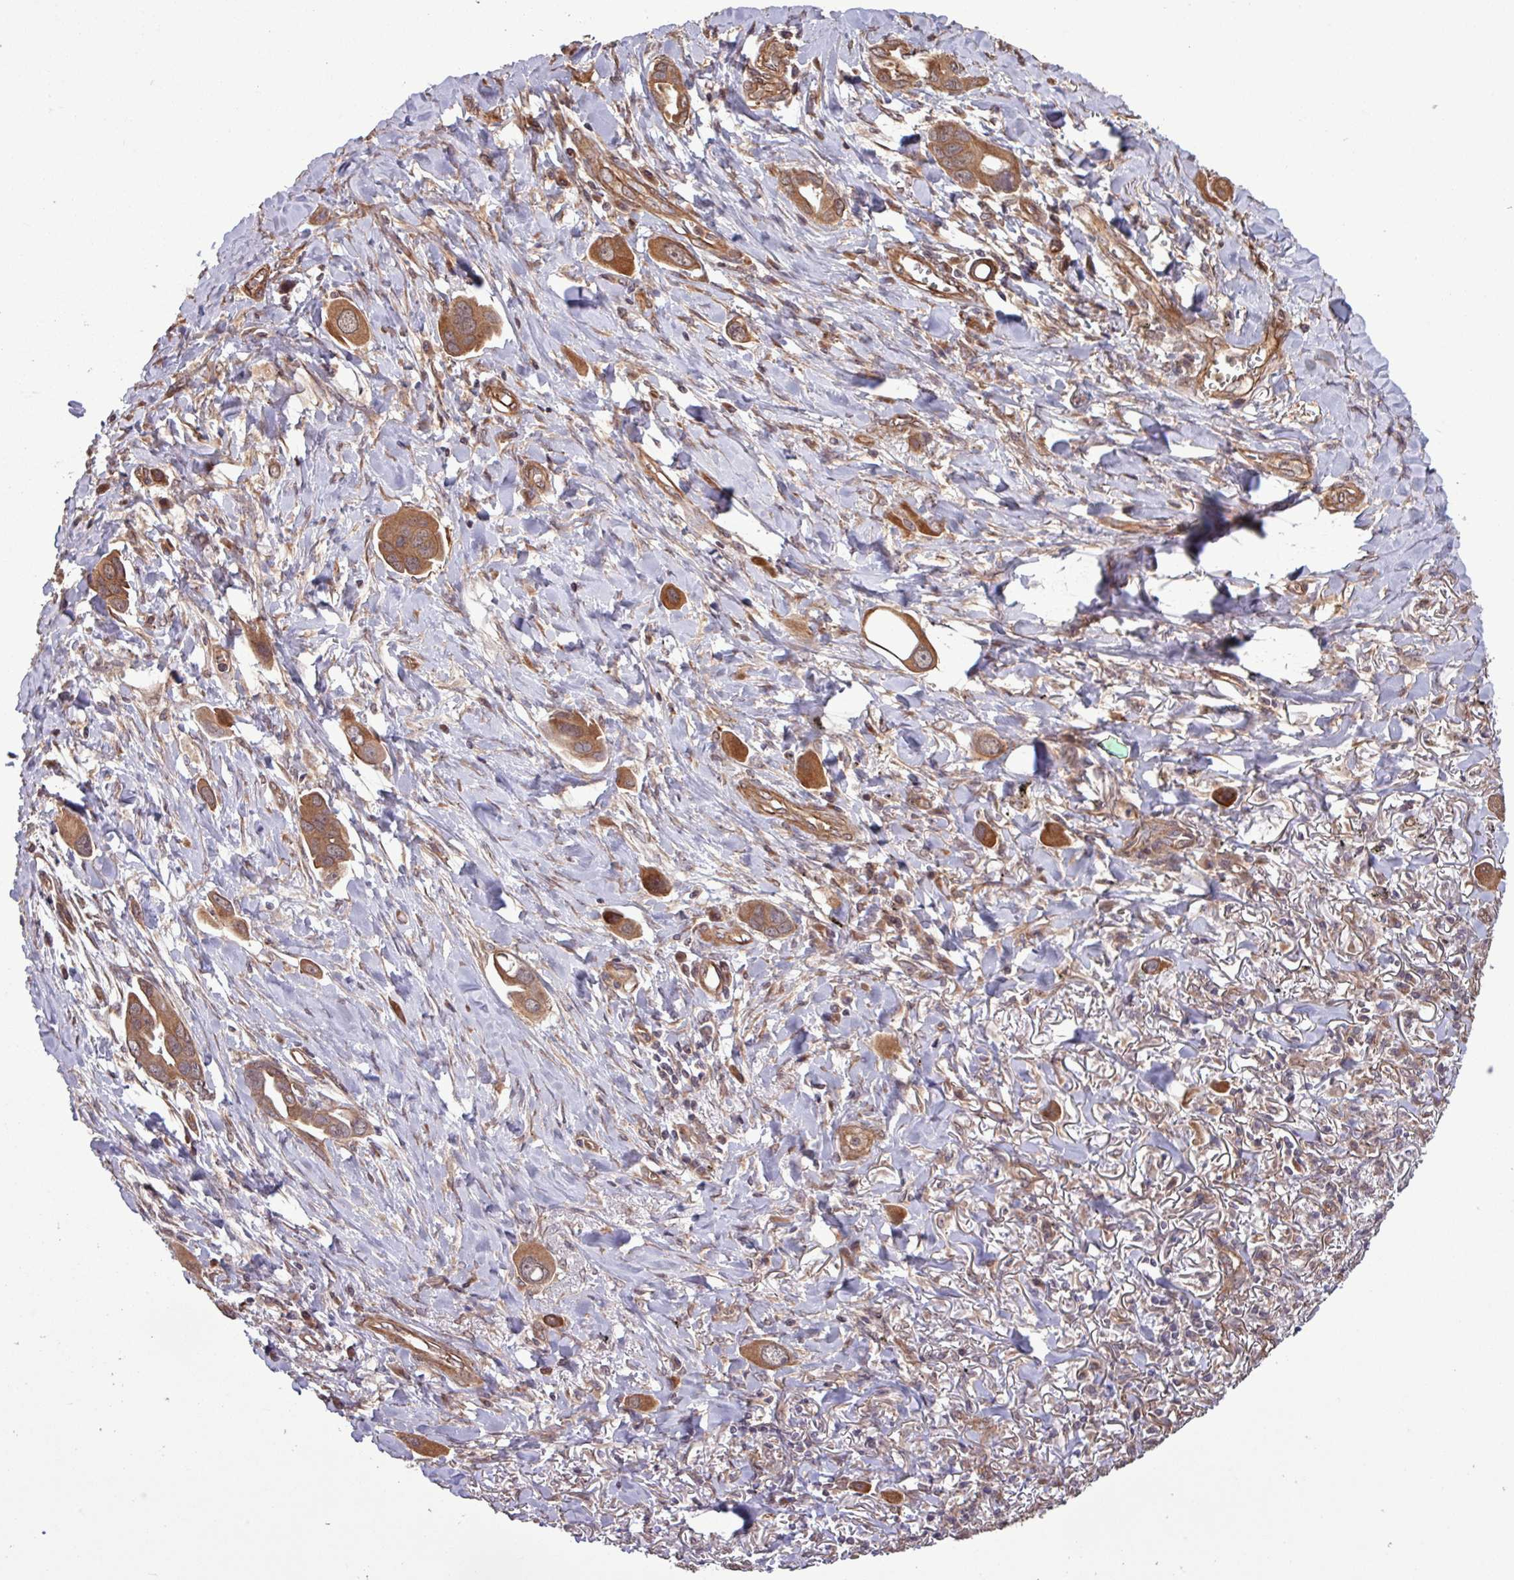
{"staining": {"intensity": "moderate", "quantity": ">75%", "location": "cytoplasmic/membranous"}, "tissue": "lung cancer", "cell_type": "Tumor cells", "image_type": "cancer", "snomed": [{"axis": "morphology", "description": "Adenocarcinoma, NOS"}, {"axis": "topography", "description": "Lung"}], "caption": "Moderate cytoplasmic/membranous protein staining is seen in approximately >75% of tumor cells in lung cancer (adenocarcinoma). Immunohistochemistry (ihc) stains the protein of interest in brown and the nuclei are stained blue.", "gene": "TRABD2A", "patient": {"sex": "male", "age": 76}}